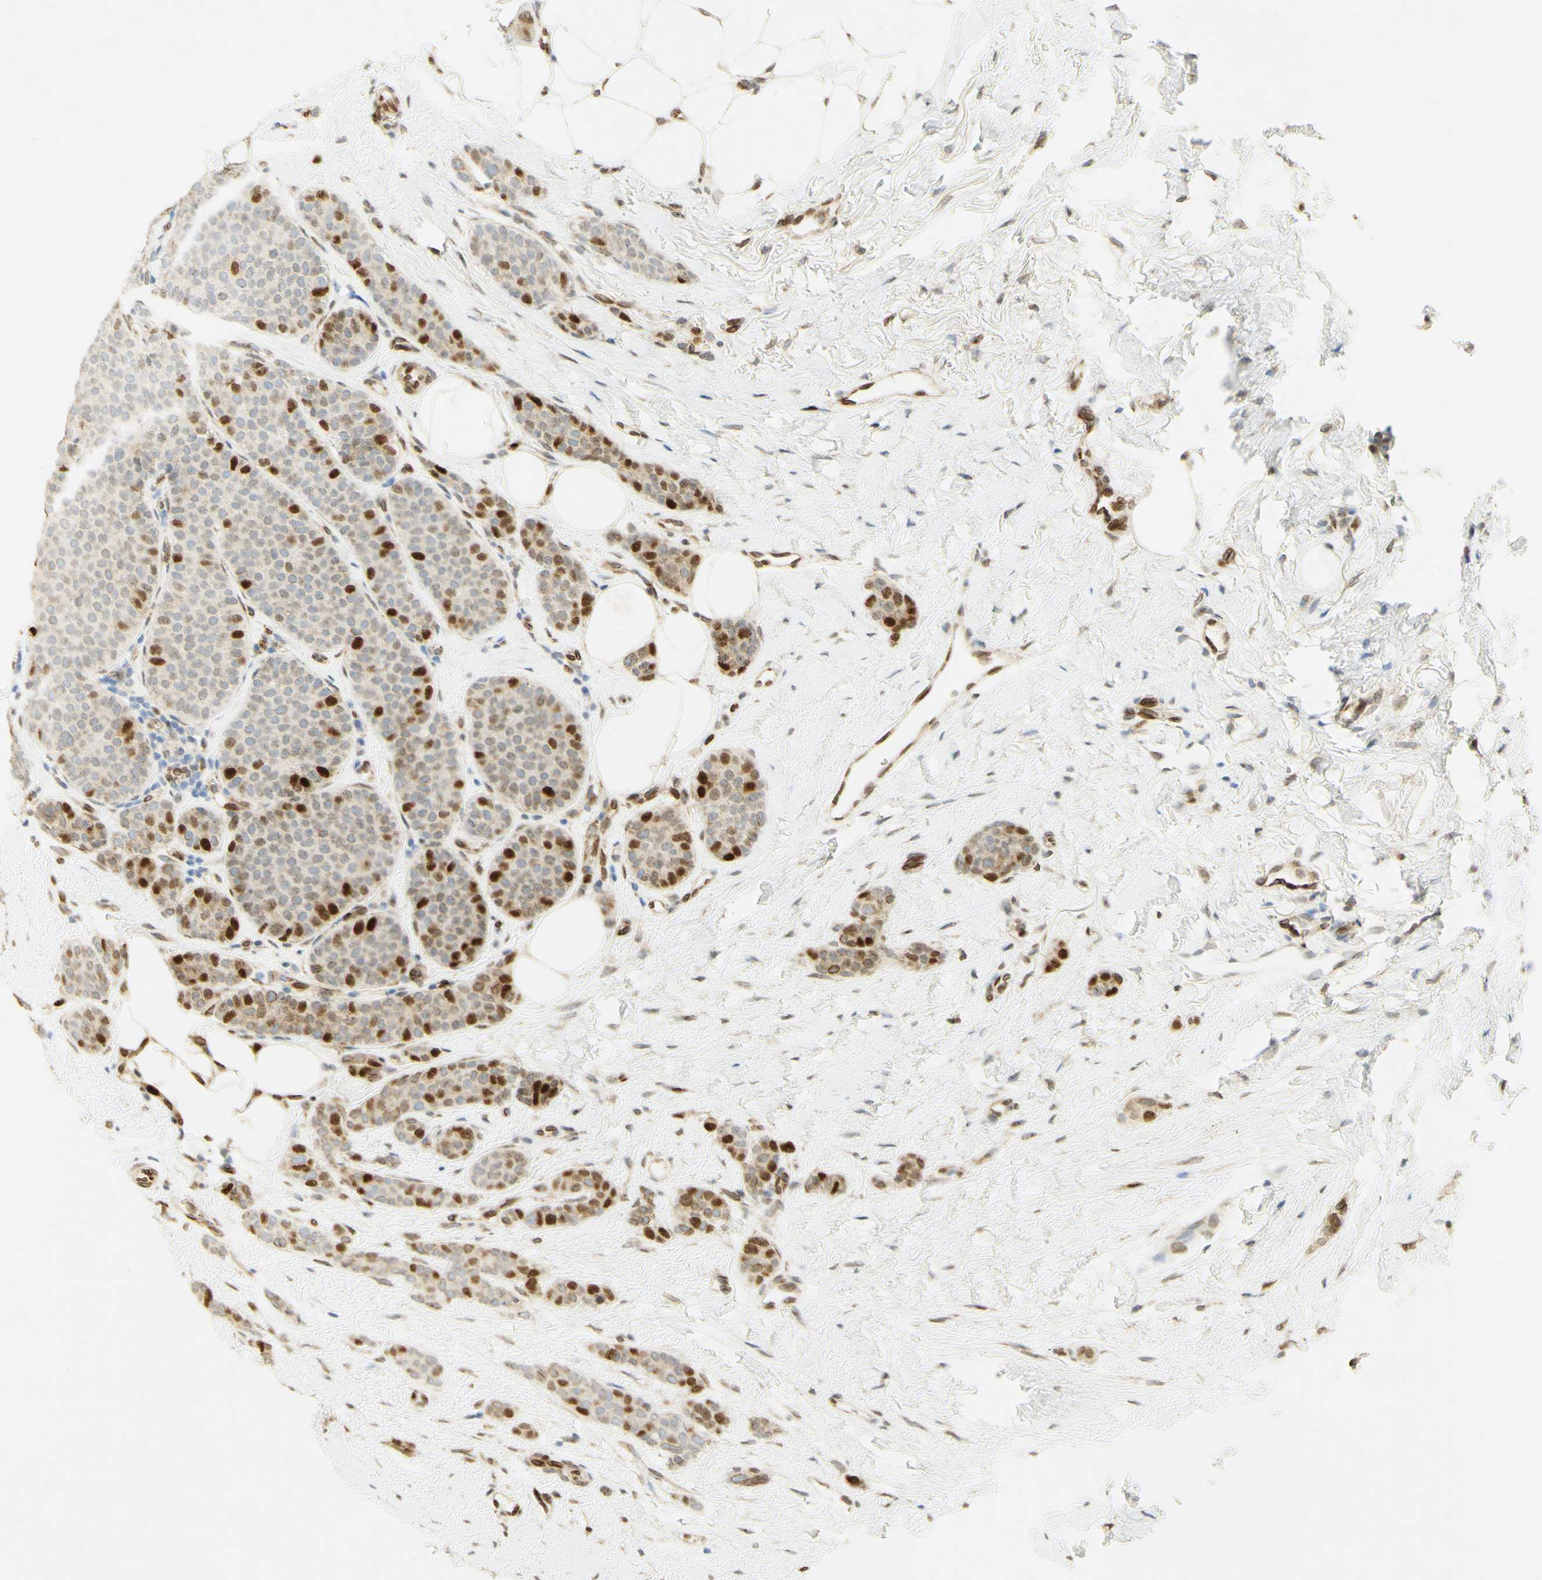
{"staining": {"intensity": "strong", "quantity": "25%-75%", "location": "nuclear"}, "tissue": "breast cancer", "cell_type": "Tumor cells", "image_type": "cancer", "snomed": [{"axis": "morphology", "description": "Lobular carcinoma"}, {"axis": "topography", "description": "Skin"}, {"axis": "topography", "description": "Breast"}], "caption": "This histopathology image exhibits IHC staining of human breast cancer (lobular carcinoma), with high strong nuclear positivity in about 25%-75% of tumor cells.", "gene": "E2F1", "patient": {"sex": "female", "age": 46}}